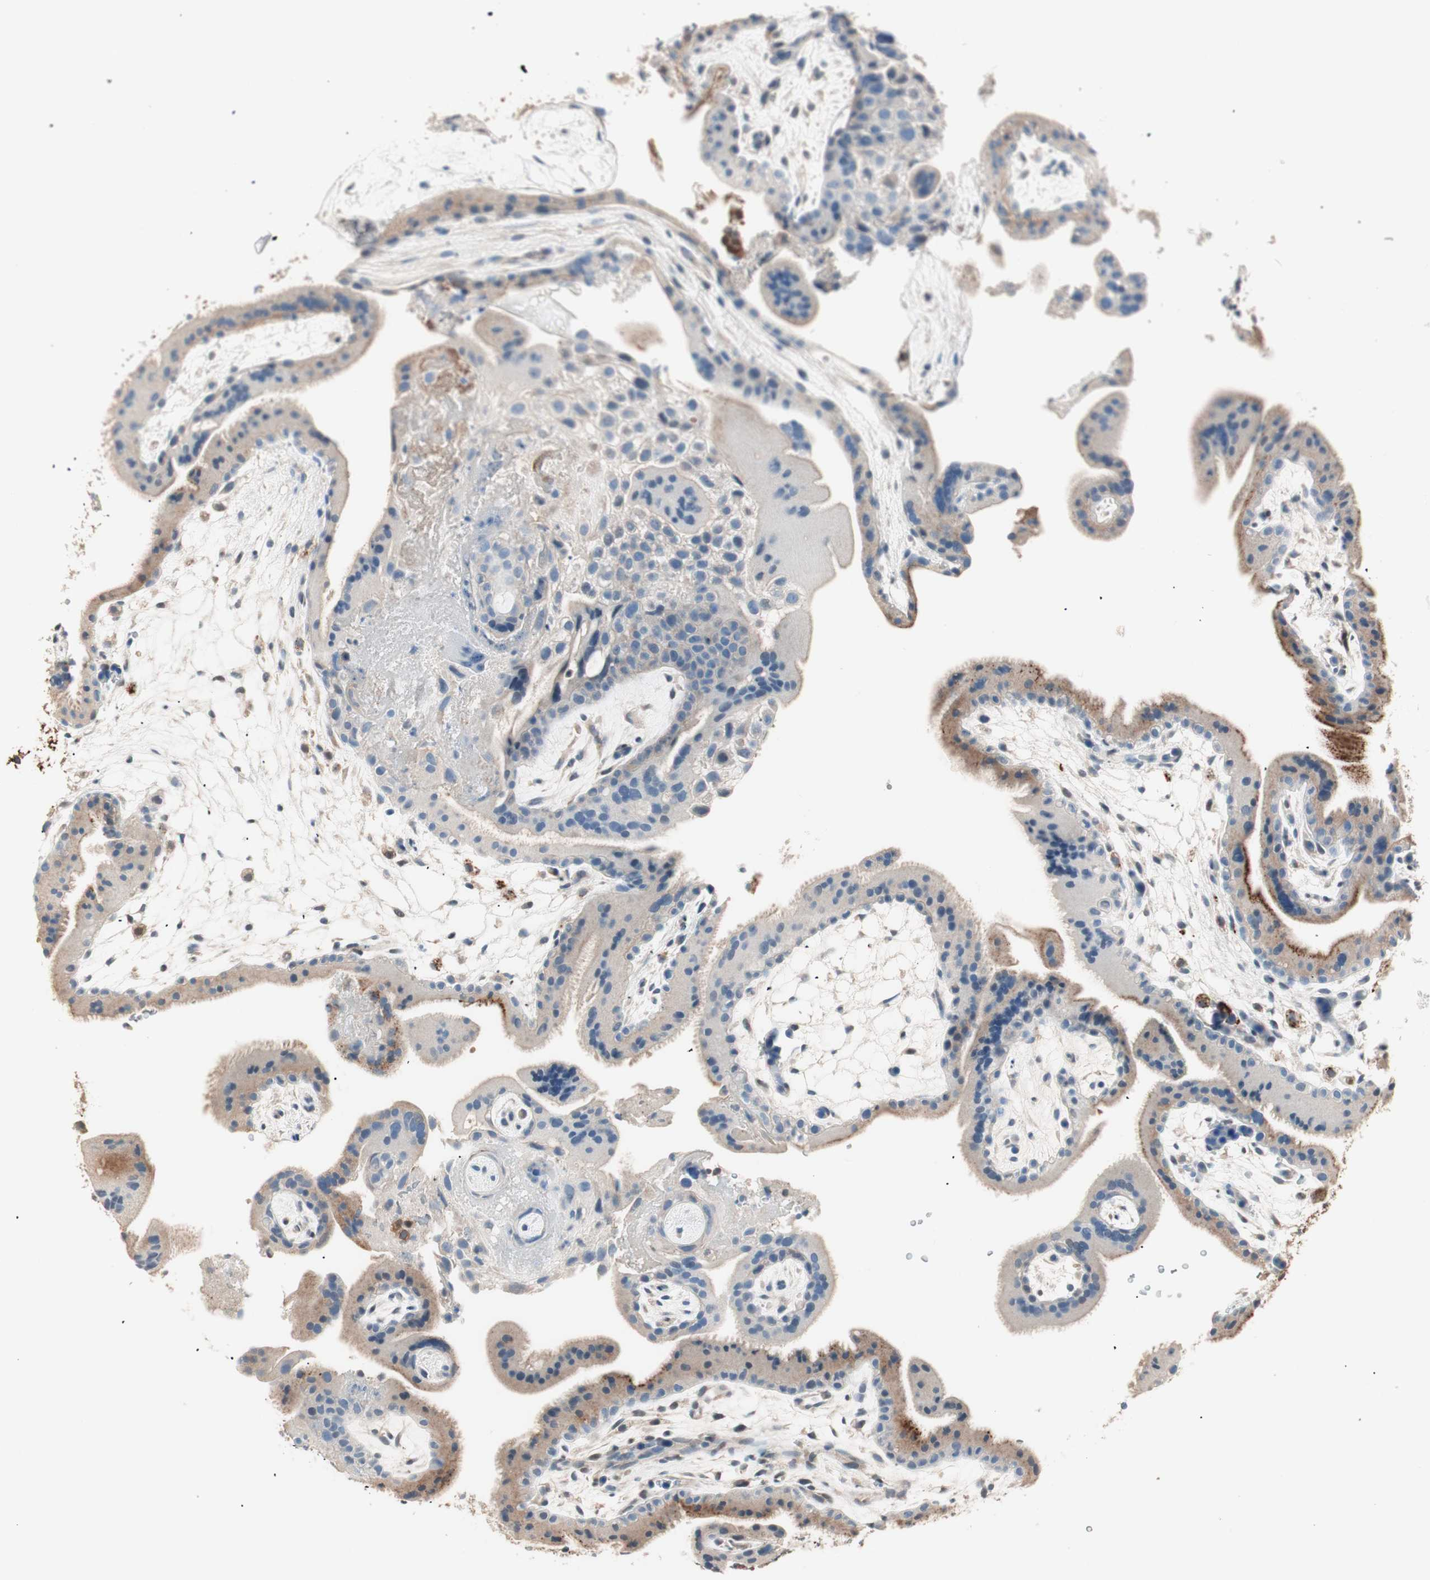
{"staining": {"intensity": "weak", "quantity": "25%-75%", "location": "cytoplasmic/membranous"}, "tissue": "placenta", "cell_type": "Trophoblastic cells", "image_type": "normal", "snomed": [{"axis": "morphology", "description": "Normal tissue, NOS"}, {"axis": "topography", "description": "Placenta"}], "caption": "Unremarkable placenta exhibits weak cytoplasmic/membranous positivity in about 25%-75% of trophoblastic cells The protein is stained brown, and the nuclei are stained in blue (DAB IHC with brightfield microscopy, high magnification)..", "gene": "RAD54B", "patient": {"sex": "female", "age": 19}}